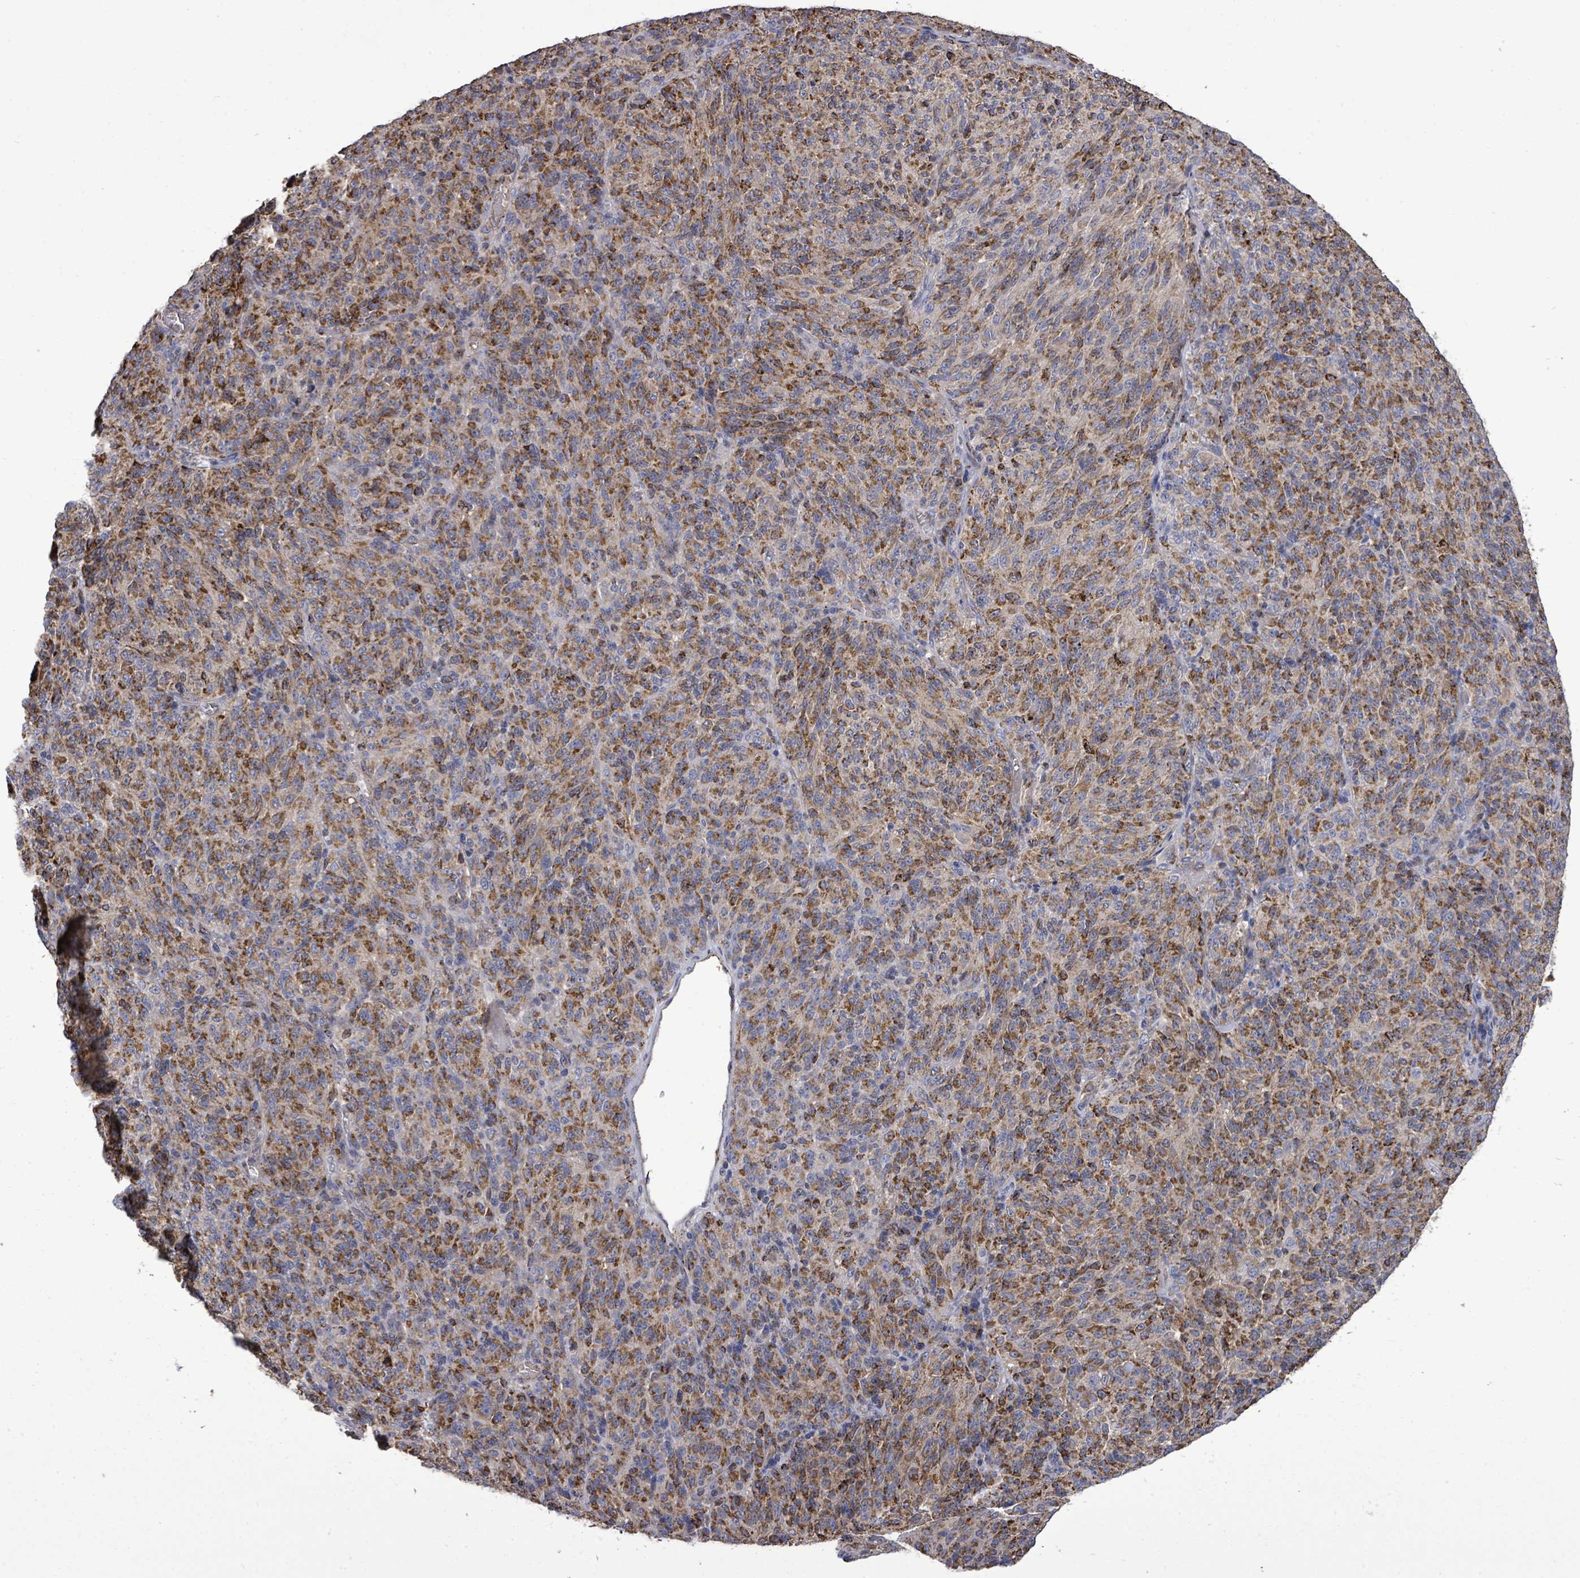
{"staining": {"intensity": "strong", "quantity": ">75%", "location": "cytoplasmic/membranous"}, "tissue": "melanoma", "cell_type": "Tumor cells", "image_type": "cancer", "snomed": [{"axis": "morphology", "description": "Malignant melanoma, Metastatic site"}, {"axis": "topography", "description": "Brain"}], "caption": "Immunohistochemistry photomicrograph of human melanoma stained for a protein (brown), which displays high levels of strong cytoplasmic/membranous positivity in approximately >75% of tumor cells.", "gene": "MTMR12", "patient": {"sex": "female", "age": 56}}